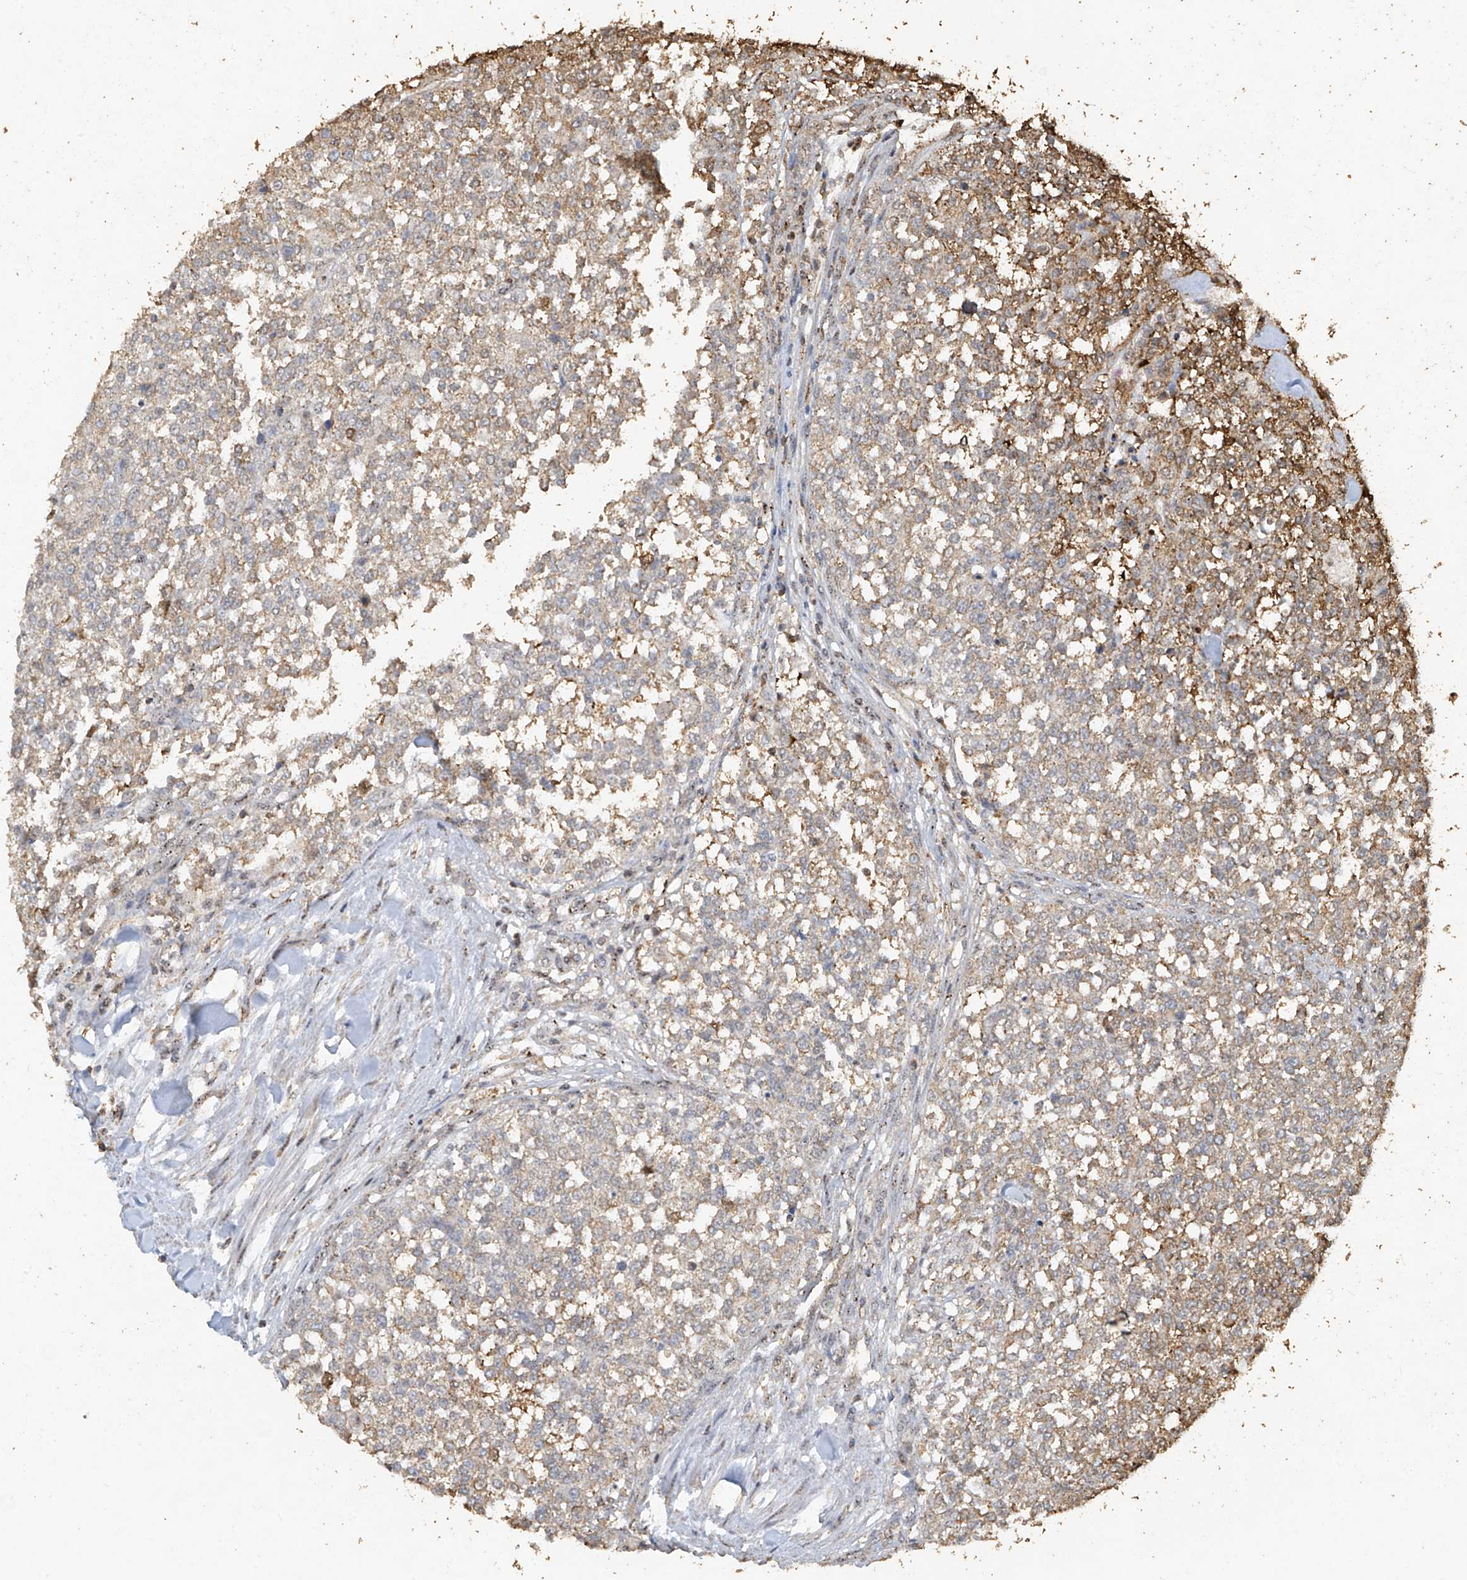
{"staining": {"intensity": "moderate", "quantity": "<25%", "location": "cytoplasmic/membranous"}, "tissue": "testis cancer", "cell_type": "Tumor cells", "image_type": "cancer", "snomed": [{"axis": "morphology", "description": "Seminoma, NOS"}, {"axis": "topography", "description": "Testis"}], "caption": "Brown immunohistochemical staining in human testis cancer (seminoma) exhibits moderate cytoplasmic/membranous expression in approximately <25% of tumor cells.", "gene": "ERBB3", "patient": {"sex": "male", "age": 59}}